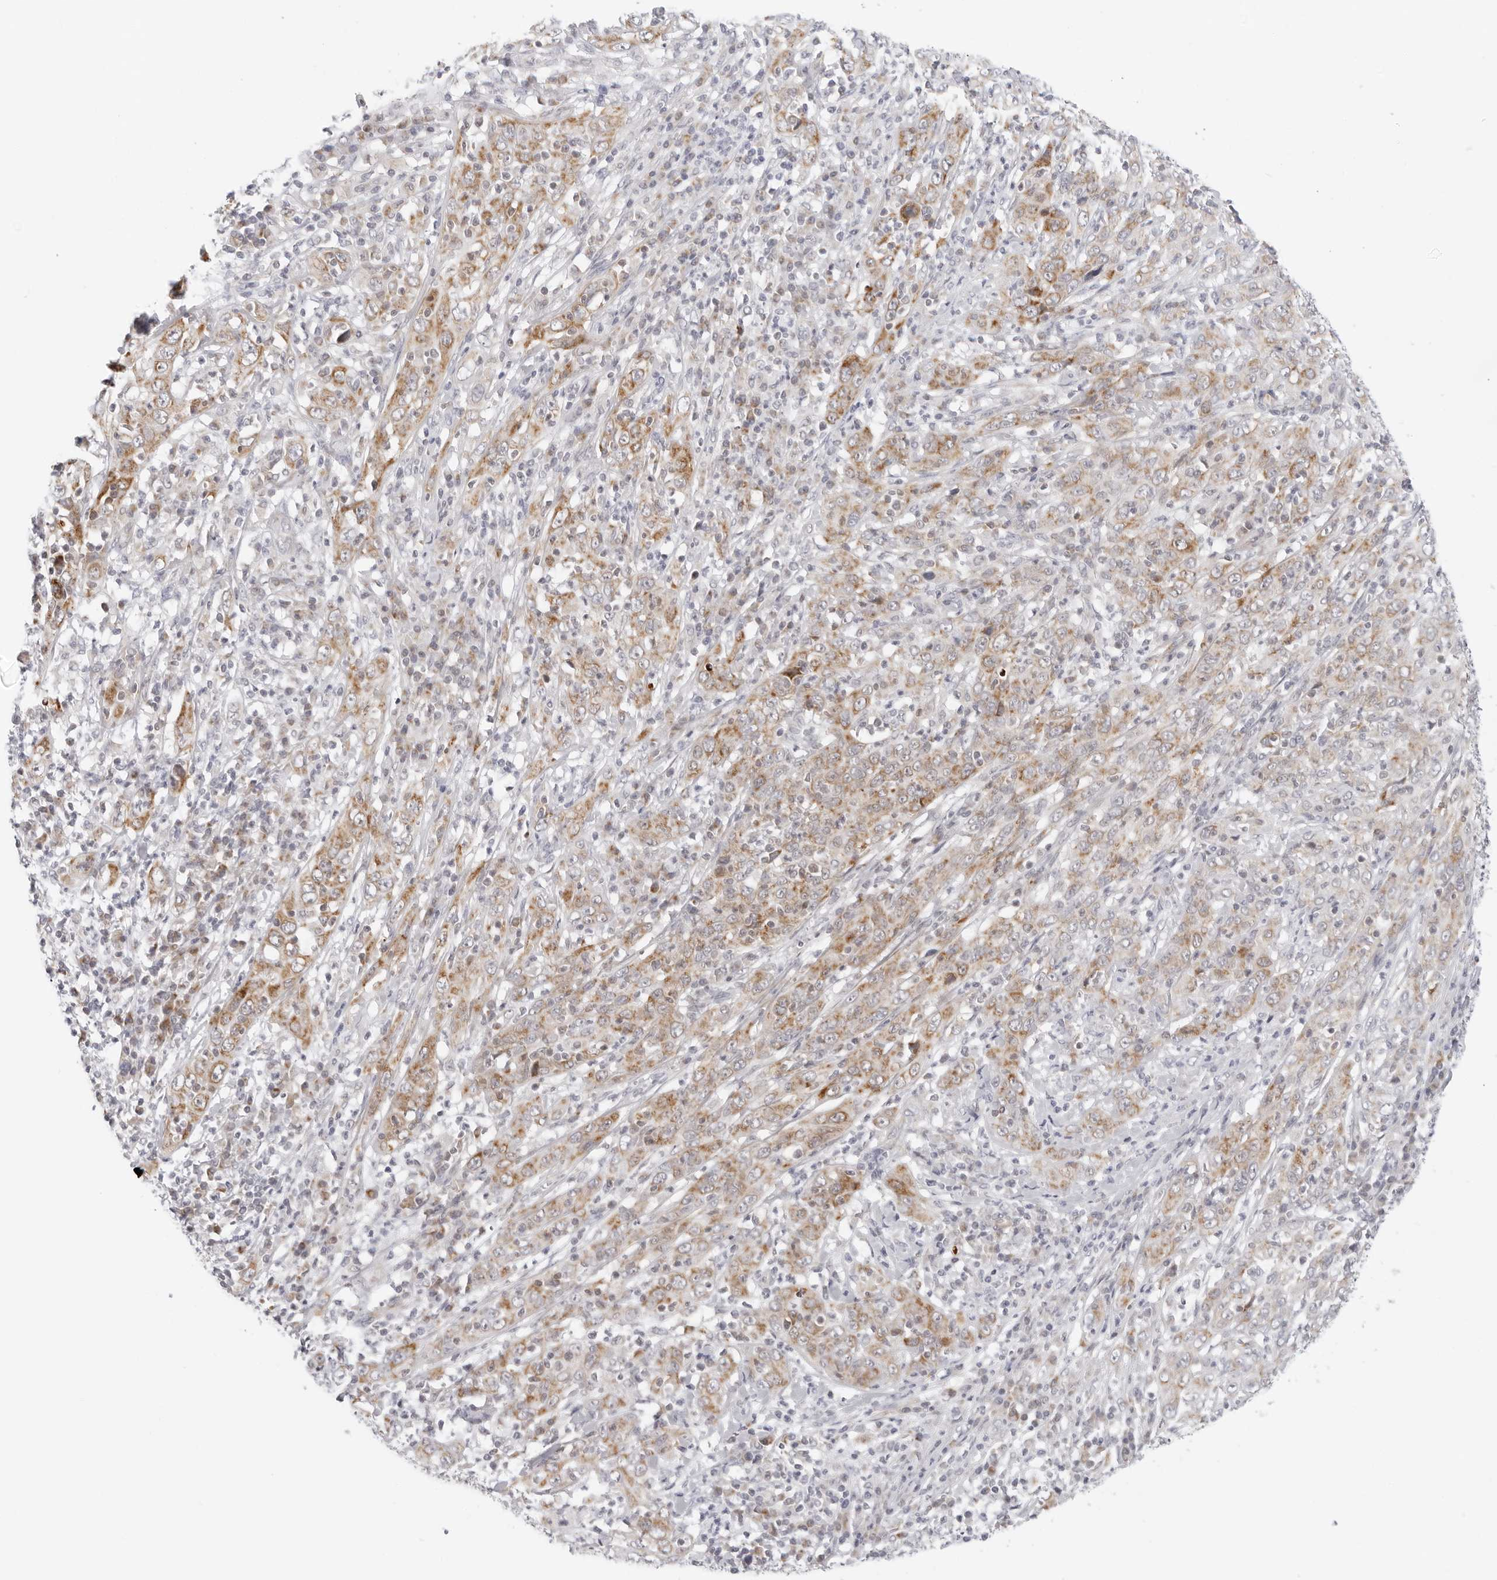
{"staining": {"intensity": "moderate", "quantity": ">75%", "location": "cytoplasmic/membranous"}, "tissue": "cervical cancer", "cell_type": "Tumor cells", "image_type": "cancer", "snomed": [{"axis": "morphology", "description": "Squamous cell carcinoma, NOS"}, {"axis": "topography", "description": "Cervix"}], "caption": "Immunohistochemistry photomicrograph of cervical squamous cell carcinoma stained for a protein (brown), which exhibits medium levels of moderate cytoplasmic/membranous expression in approximately >75% of tumor cells.", "gene": "CIART", "patient": {"sex": "female", "age": 46}}